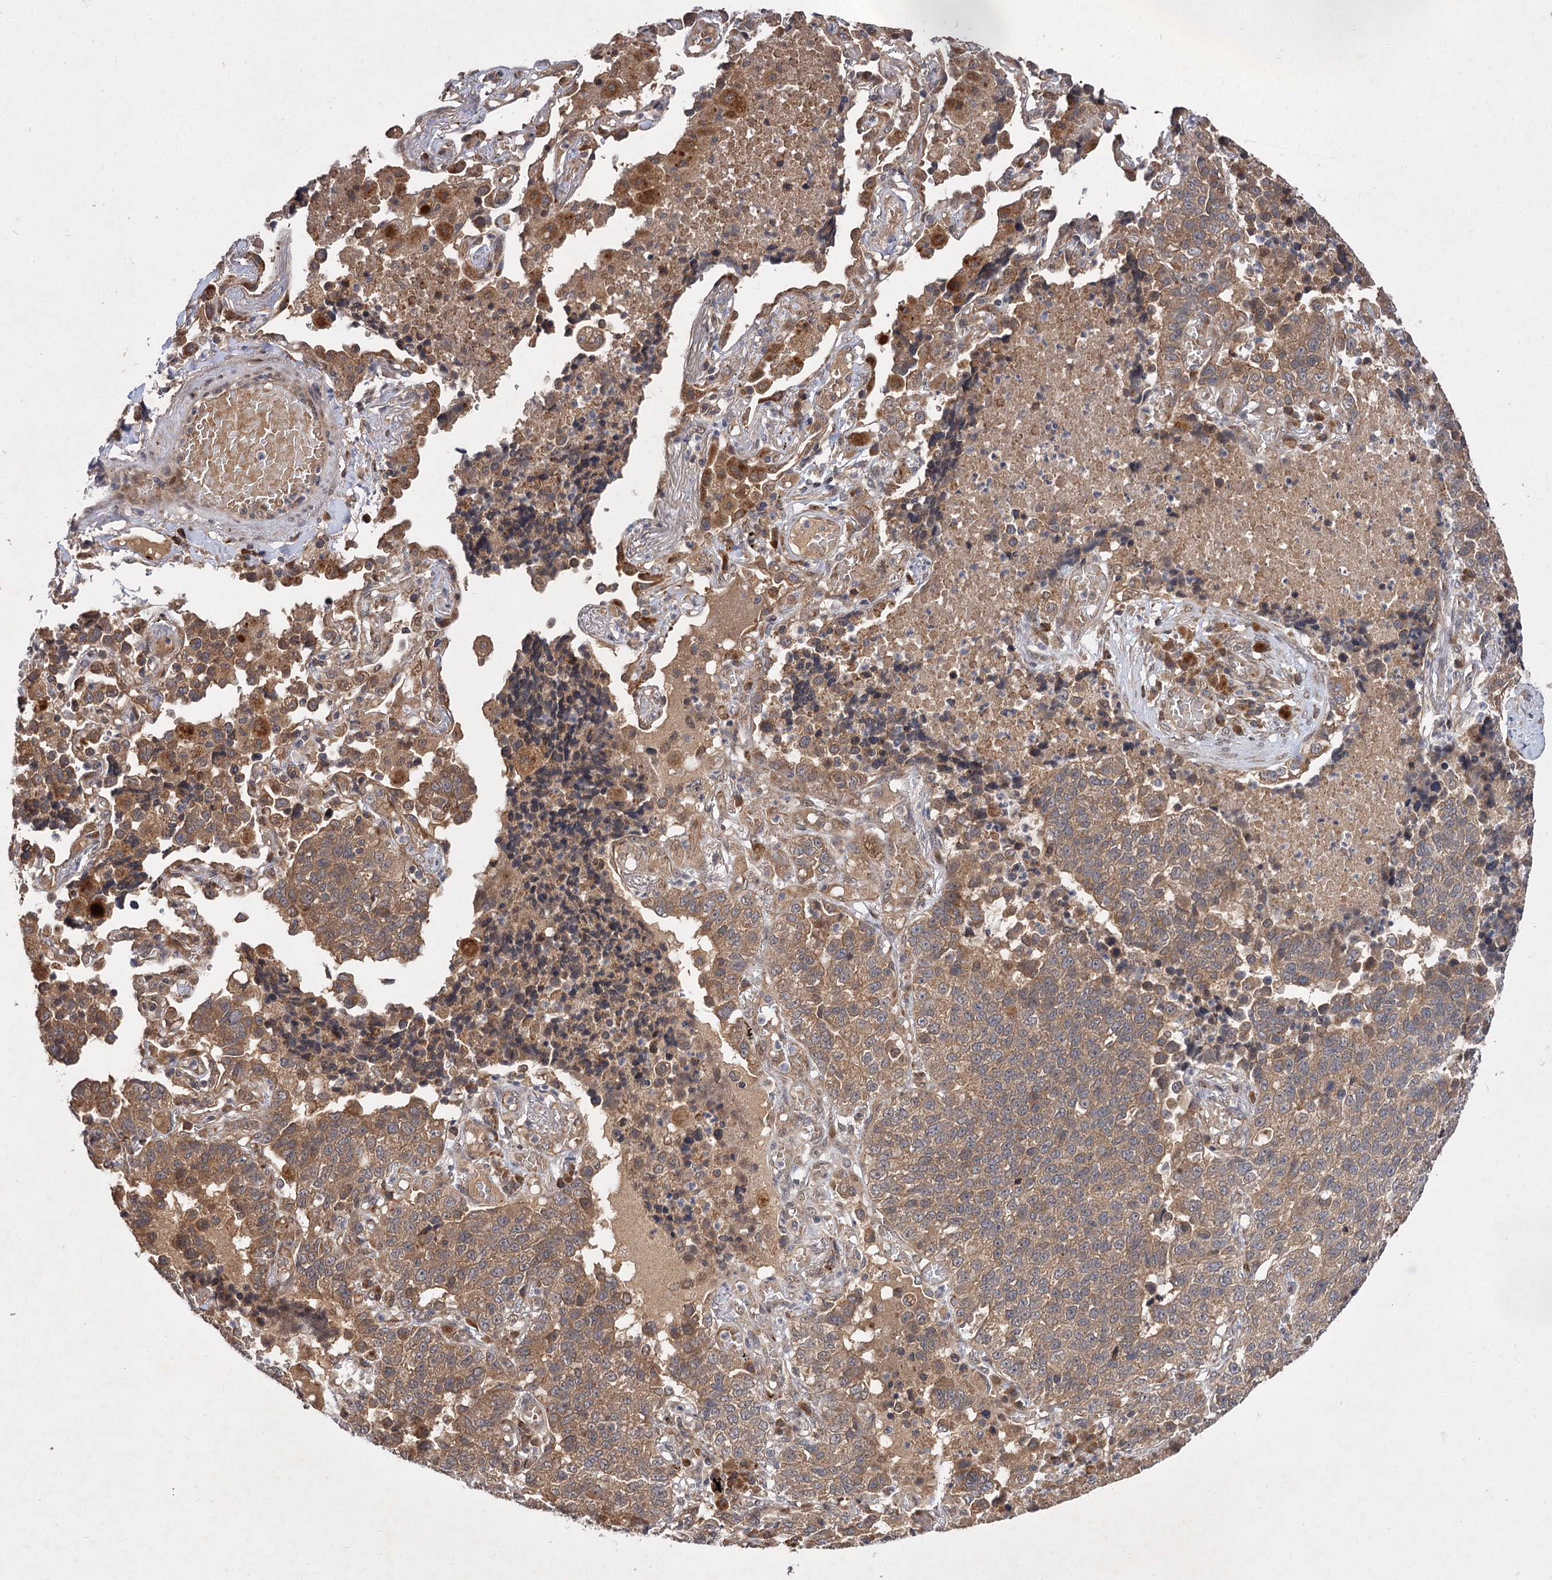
{"staining": {"intensity": "moderate", "quantity": ">75%", "location": "cytoplasmic/membranous"}, "tissue": "lung cancer", "cell_type": "Tumor cells", "image_type": "cancer", "snomed": [{"axis": "morphology", "description": "Adenocarcinoma, NOS"}, {"axis": "topography", "description": "Lung"}], "caption": "Lung cancer was stained to show a protein in brown. There is medium levels of moderate cytoplasmic/membranous positivity in approximately >75% of tumor cells.", "gene": "FBXW8", "patient": {"sex": "male", "age": 49}}